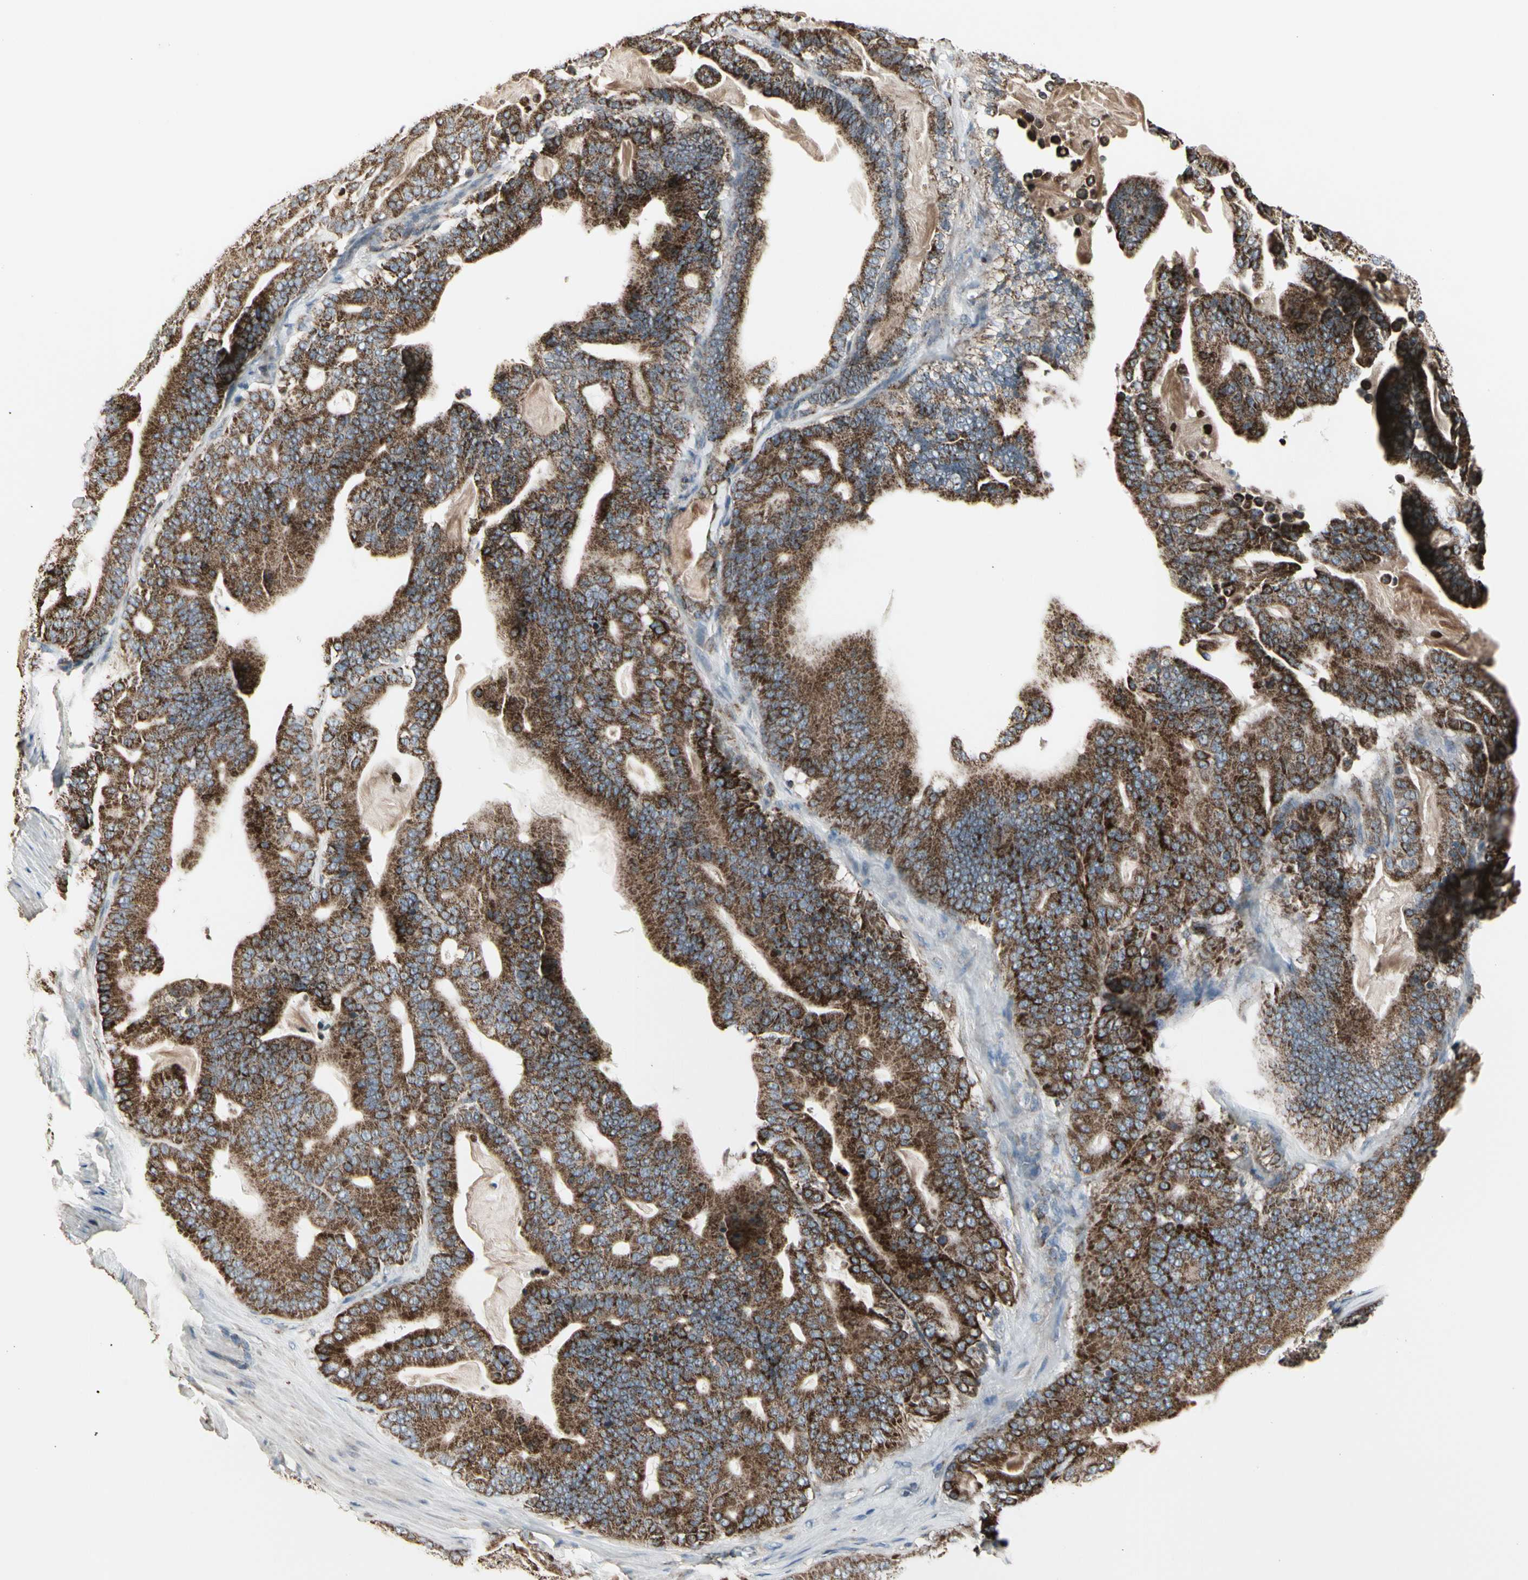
{"staining": {"intensity": "strong", "quantity": ">75%", "location": "cytoplasmic/membranous"}, "tissue": "pancreatic cancer", "cell_type": "Tumor cells", "image_type": "cancer", "snomed": [{"axis": "morphology", "description": "Adenocarcinoma, NOS"}, {"axis": "topography", "description": "Pancreas"}], "caption": "Brown immunohistochemical staining in pancreatic cancer (adenocarcinoma) shows strong cytoplasmic/membranous positivity in about >75% of tumor cells. Immunohistochemistry (ihc) stains the protein of interest in brown and the nuclei are stained blue.", "gene": "TMEM176A", "patient": {"sex": "male", "age": 63}}